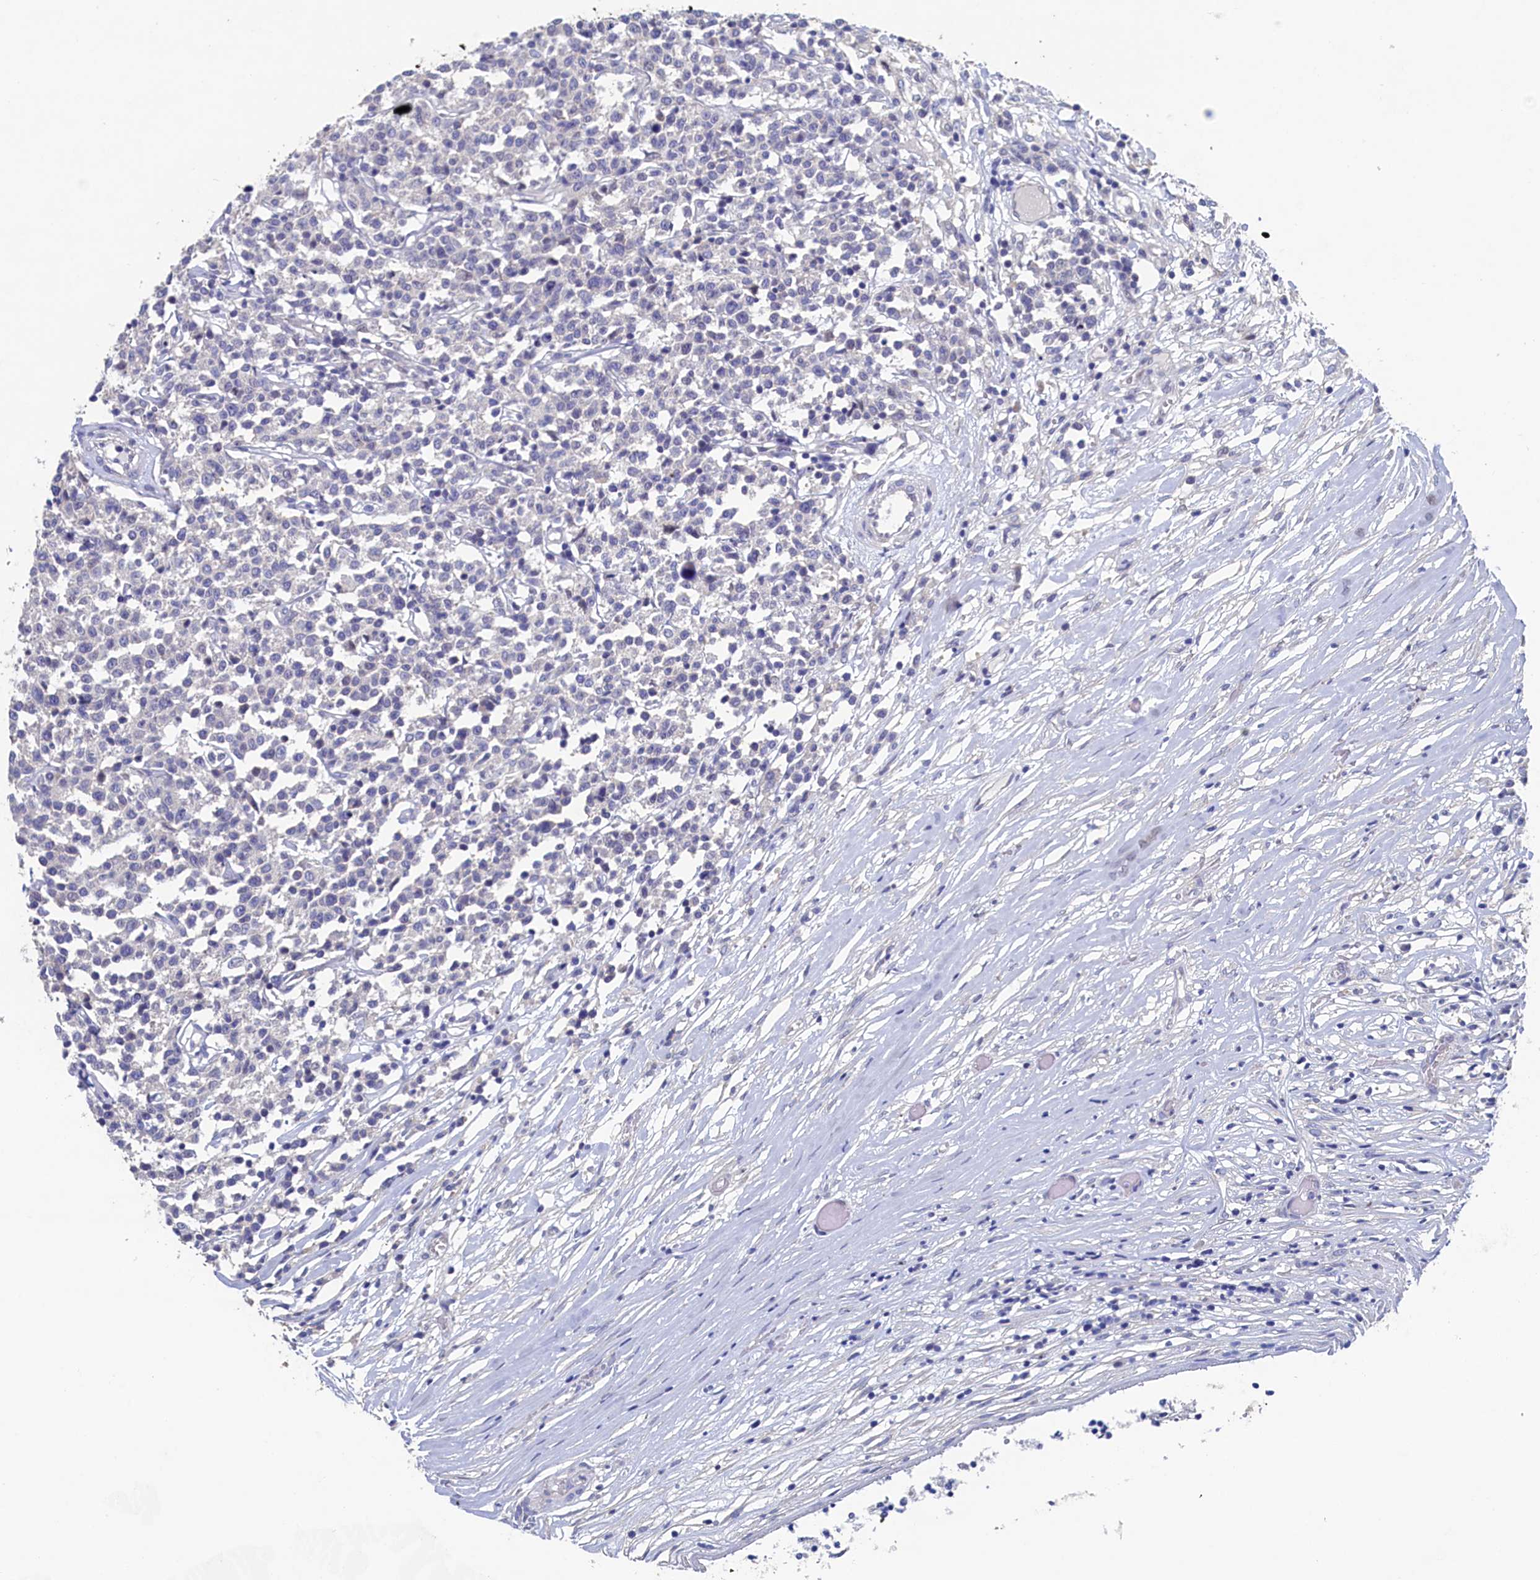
{"staining": {"intensity": "negative", "quantity": "none", "location": "none"}, "tissue": "lymphoma", "cell_type": "Tumor cells", "image_type": "cancer", "snomed": [{"axis": "morphology", "description": "Malignant lymphoma, non-Hodgkin's type, Low grade"}, {"axis": "topography", "description": "Small intestine"}], "caption": "An immunohistochemistry histopathology image of malignant lymphoma, non-Hodgkin's type (low-grade) is shown. There is no staining in tumor cells of malignant lymphoma, non-Hodgkin's type (low-grade).", "gene": "CBLIF", "patient": {"sex": "female", "age": 59}}